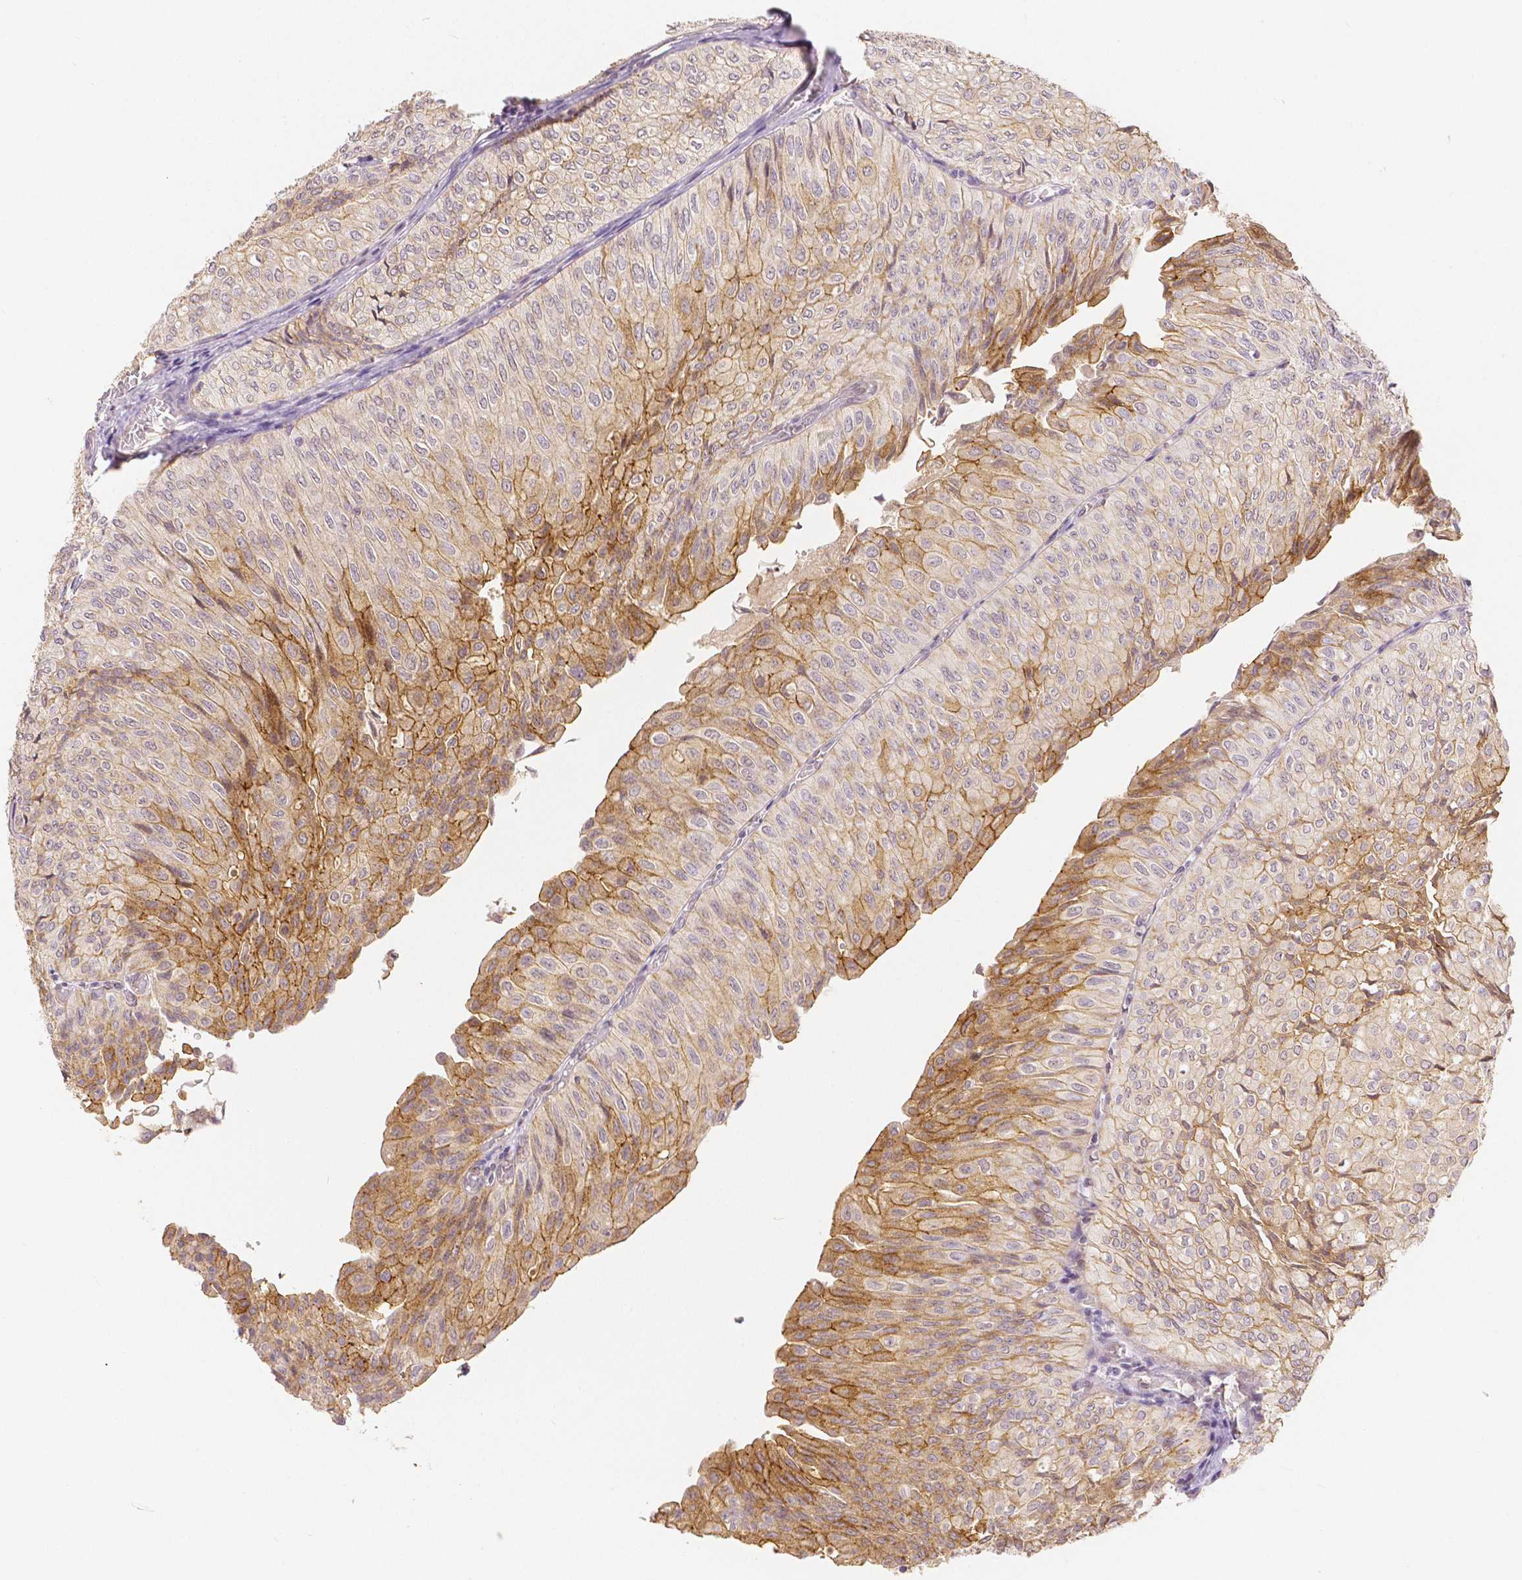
{"staining": {"intensity": "moderate", "quantity": "25%-75%", "location": "cytoplasmic/membranous"}, "tissue": "urothelial cancer", "cell_type": "Tumor cells", "image_type": "cancer", "snomed": [{"axis": "morphology", "description": "Urothelial carcinoma, NOS"}, {"axis": "topography", "description": "Urinary bladder"}], "caption": "Transitional cell carcinoma stained with DAB (3,3'-diaminobenzidine) immunohistochemistry reveals medium levels of moderate cytoplasmic/membranous expression in about 25%-75% of tumor cells.", "gene": "OCLN", "patient": {"sex": "male", "age": 62}}